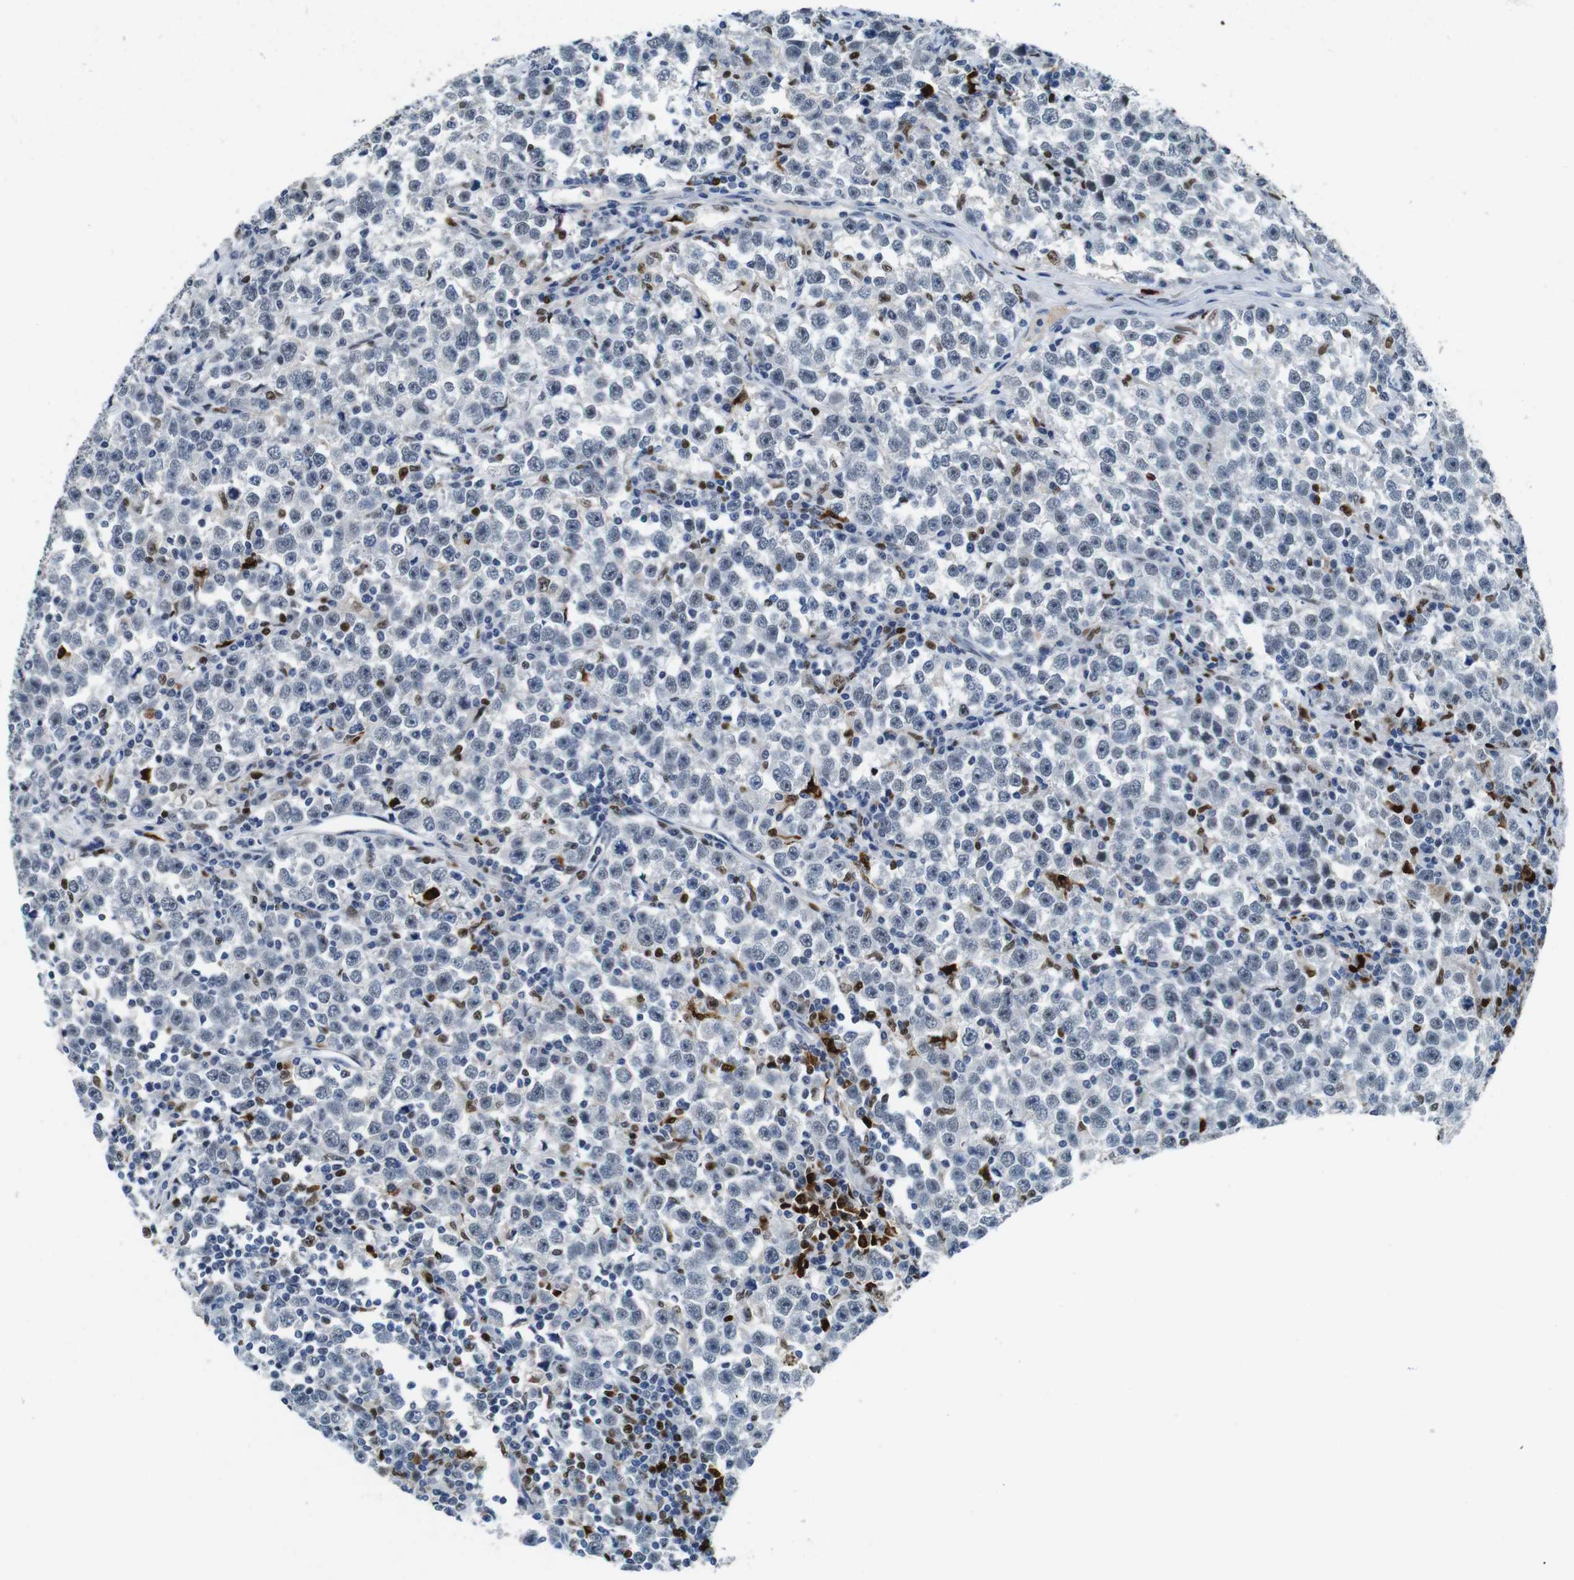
{"staining": {"intensity": "negative", "quantity": "none", "location": "none"}, "tissue": "testis cancer", "cell_type": "Tumor cells", "image_type": "cancer", "snomed": [{"axis": "morphology", "description": "Seminoma, NOS"}, {"axis": "topography", "description": "Testis"}], "caption": "Tumor cells are negative for protein expression in human testis seminoma.", "gene": "IRF8", "patient": {"sex": "male", "age": 43}}